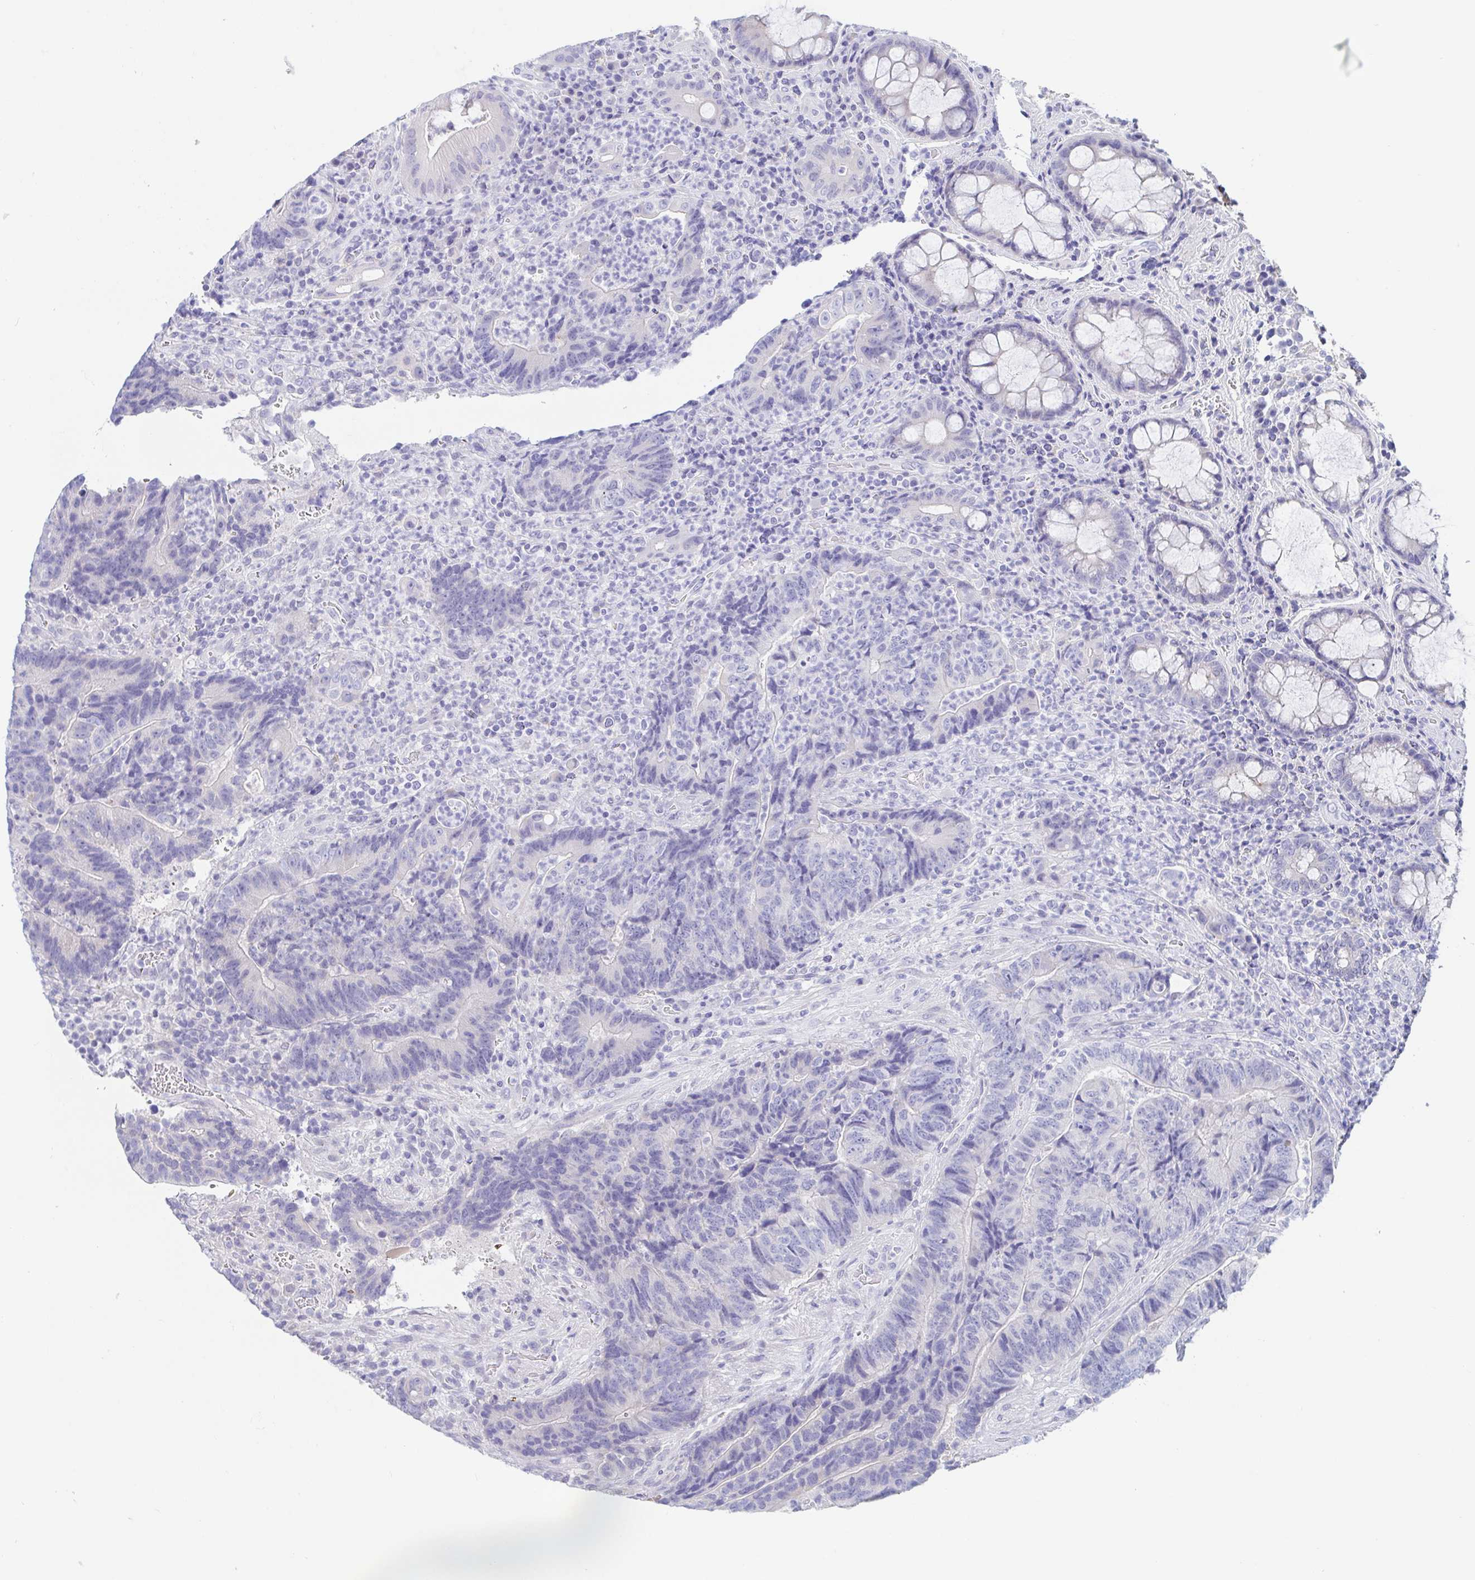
{"staining": {"intensity": "negative", "quantity": "none", "location": "none"}, "tissue": "colorectal cancer", "cell_type": "Tumor cells", "image_type": "cancer", "snomed": [{"axis": "morphology", "description": "Normal tissue, NOS"}, {"axis": "morphology", "description": "Adenocarcinoma, NOS"}, {"axis": "topography", "description": "Colon"}], "caption": "The immunohistochemistry (IHC) histopathology image has no significant positivity in tumor cells of adenocarcinoma (colorectal) tissue.", "gene": "TREH", "patient": {"sex": "female", "age": 48}}